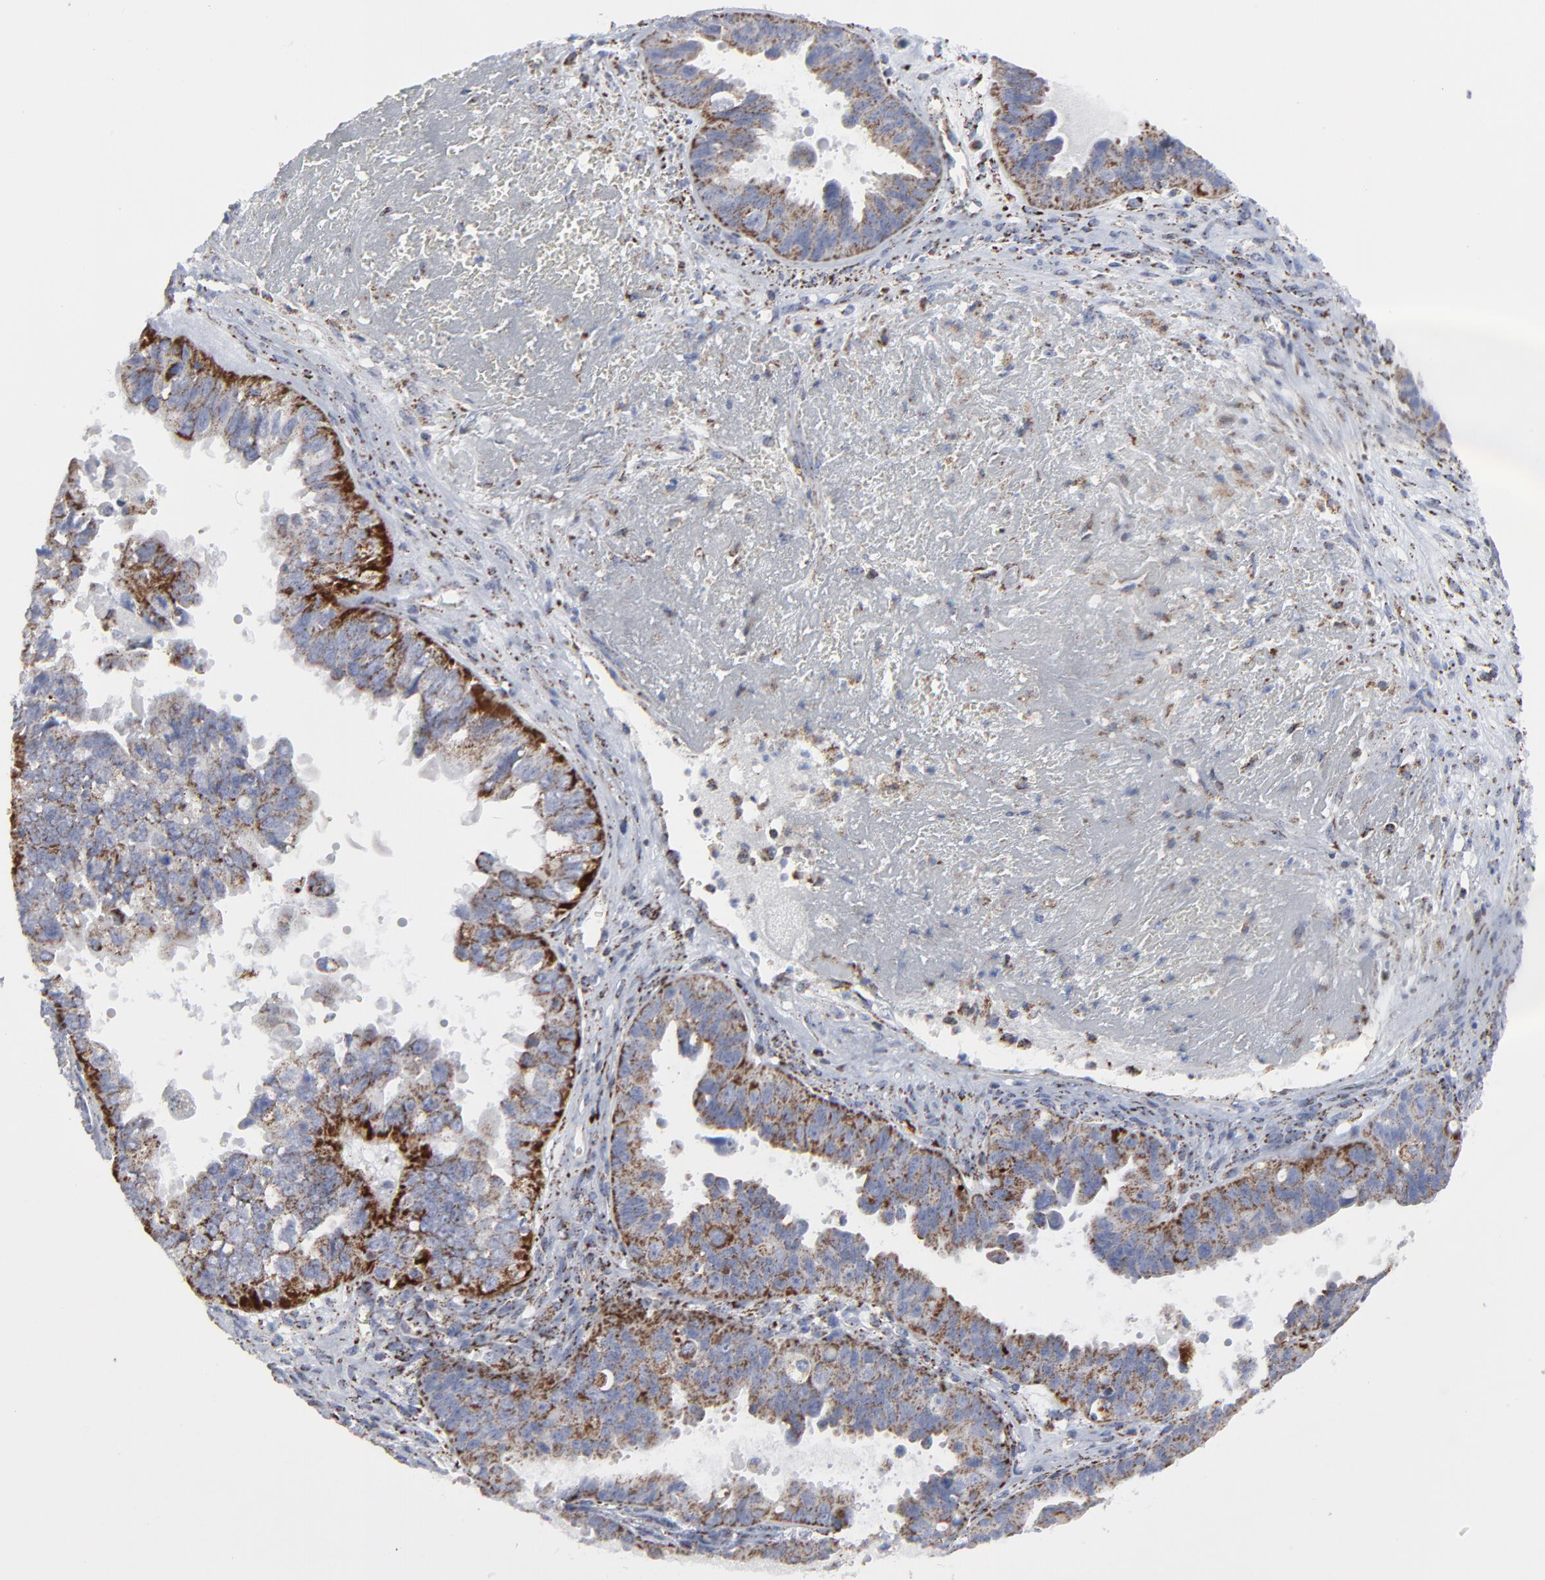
{"staining": {"intensity": "strong", "quantity": "25%-75%", "location": "cytoplasmic/membranous"}, "tissue": "ovarian cancer", "cell_type": "Tumor cells", "image_type": "cancer", "snomed": [{"axis": "morphology", "description": "Carcinoma, endometroid"}, {"axis": "topography", "description": "Ovary"}], "caption": "This histopathology image demonstrates immunohistochemistry staining of human ovarian cancer, with high strong cytoplasmic/membranous expression in approximately 25%-75% of tumor cells.", "gene": "TXNRD2", "patient": {"sex": "female", "age": 85}}